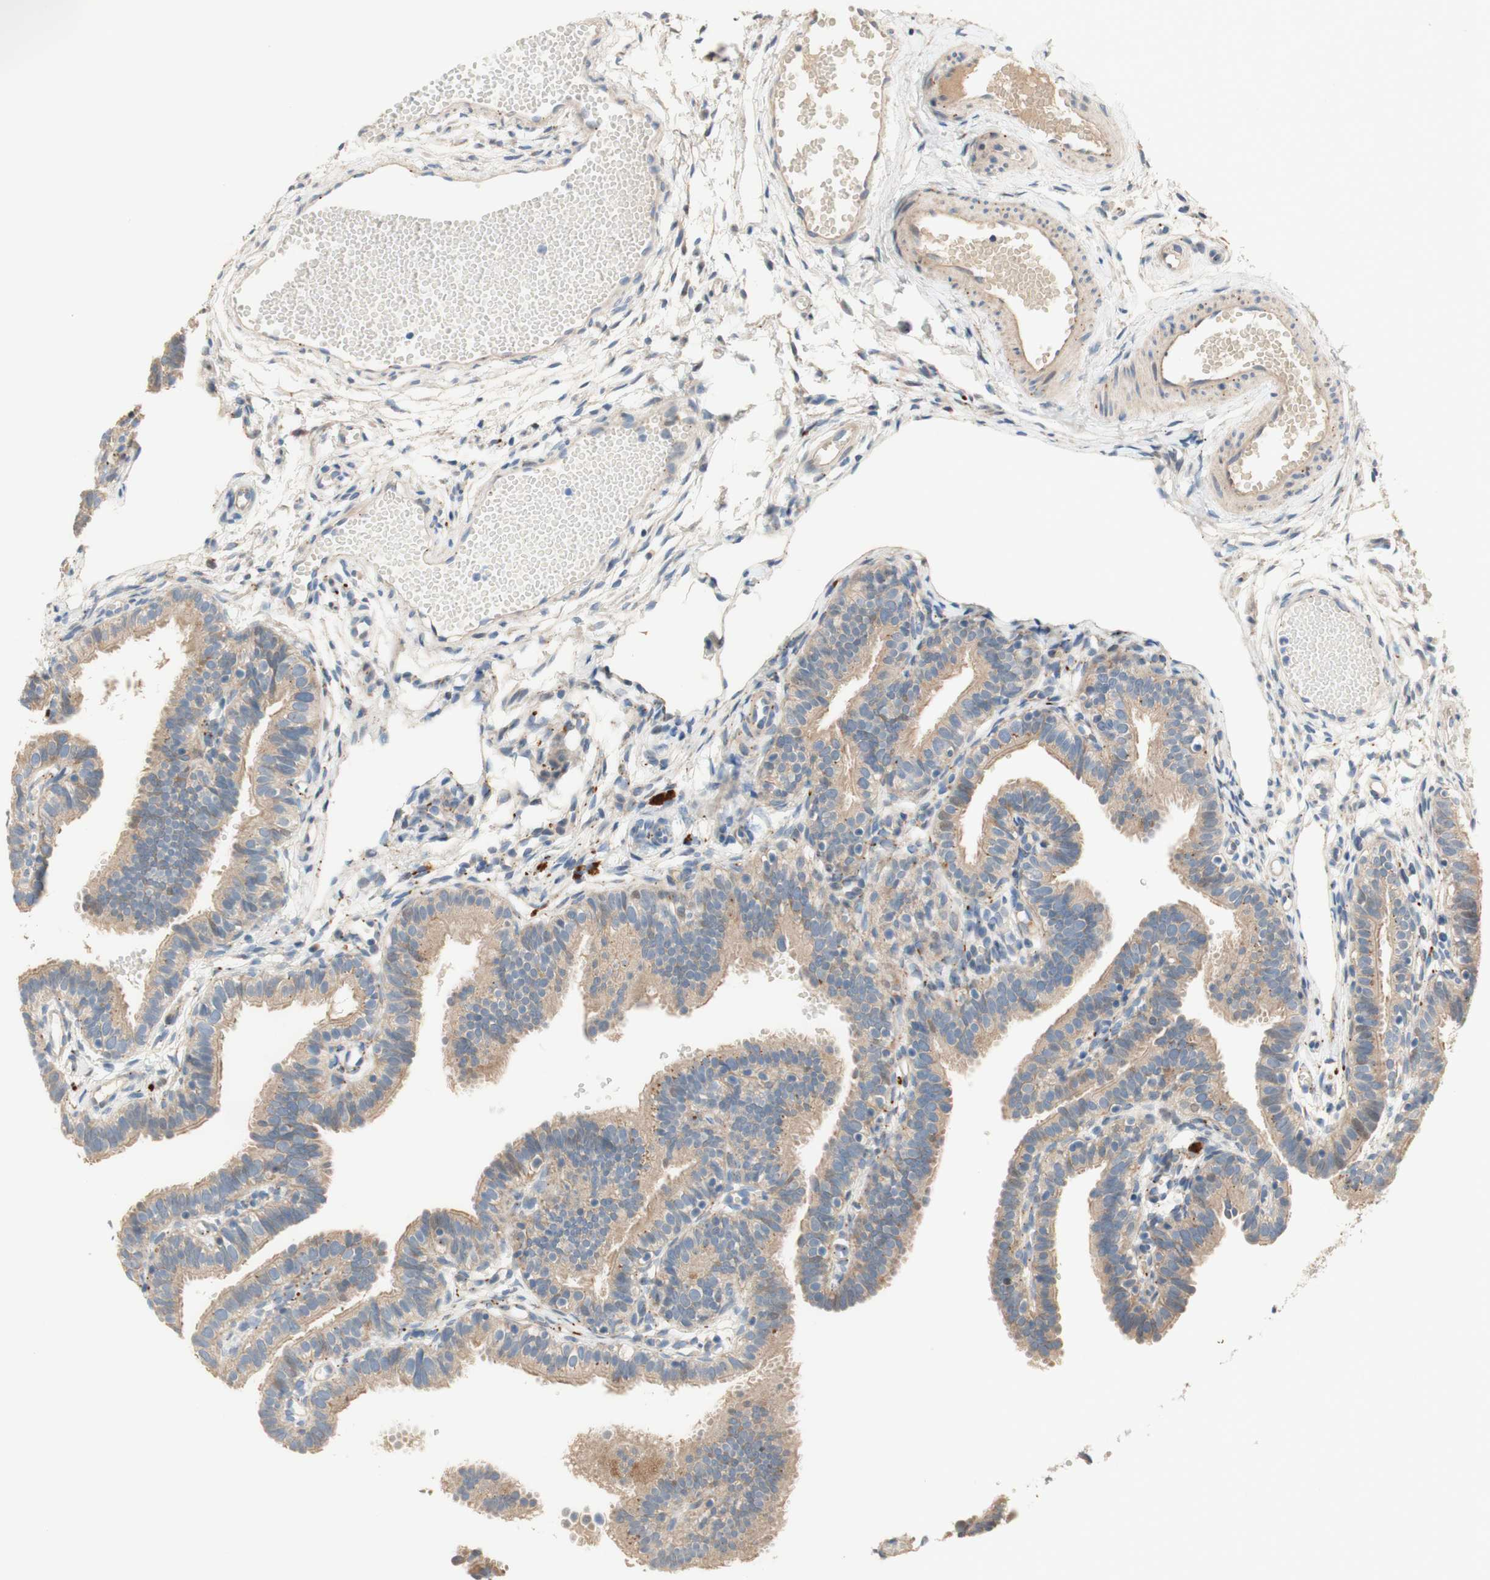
{"staining": {"intensity": "weak", "quantity": ">75%", "location": "cytoplasmic/membranous"}, "tissue": "fallopian tube", "cell_type": "Glandular cells", "image_type": "normal", "snomed": [{"axis": "morphology", "description": "Normal tissue, NOS"}, {"axis": "topography", "description": "Fallopian tube"}, {"axis": "topography", "description": "Placenta"}], "caption": "Weak cytoplasmic/membranous expression for a protein is seen in approximately >75% of glandular cells of normal fallopian tube using immunohistochemistry (IHC).", "gene": "PTPN21", "patient": {"sex": "female", "age": 34}}